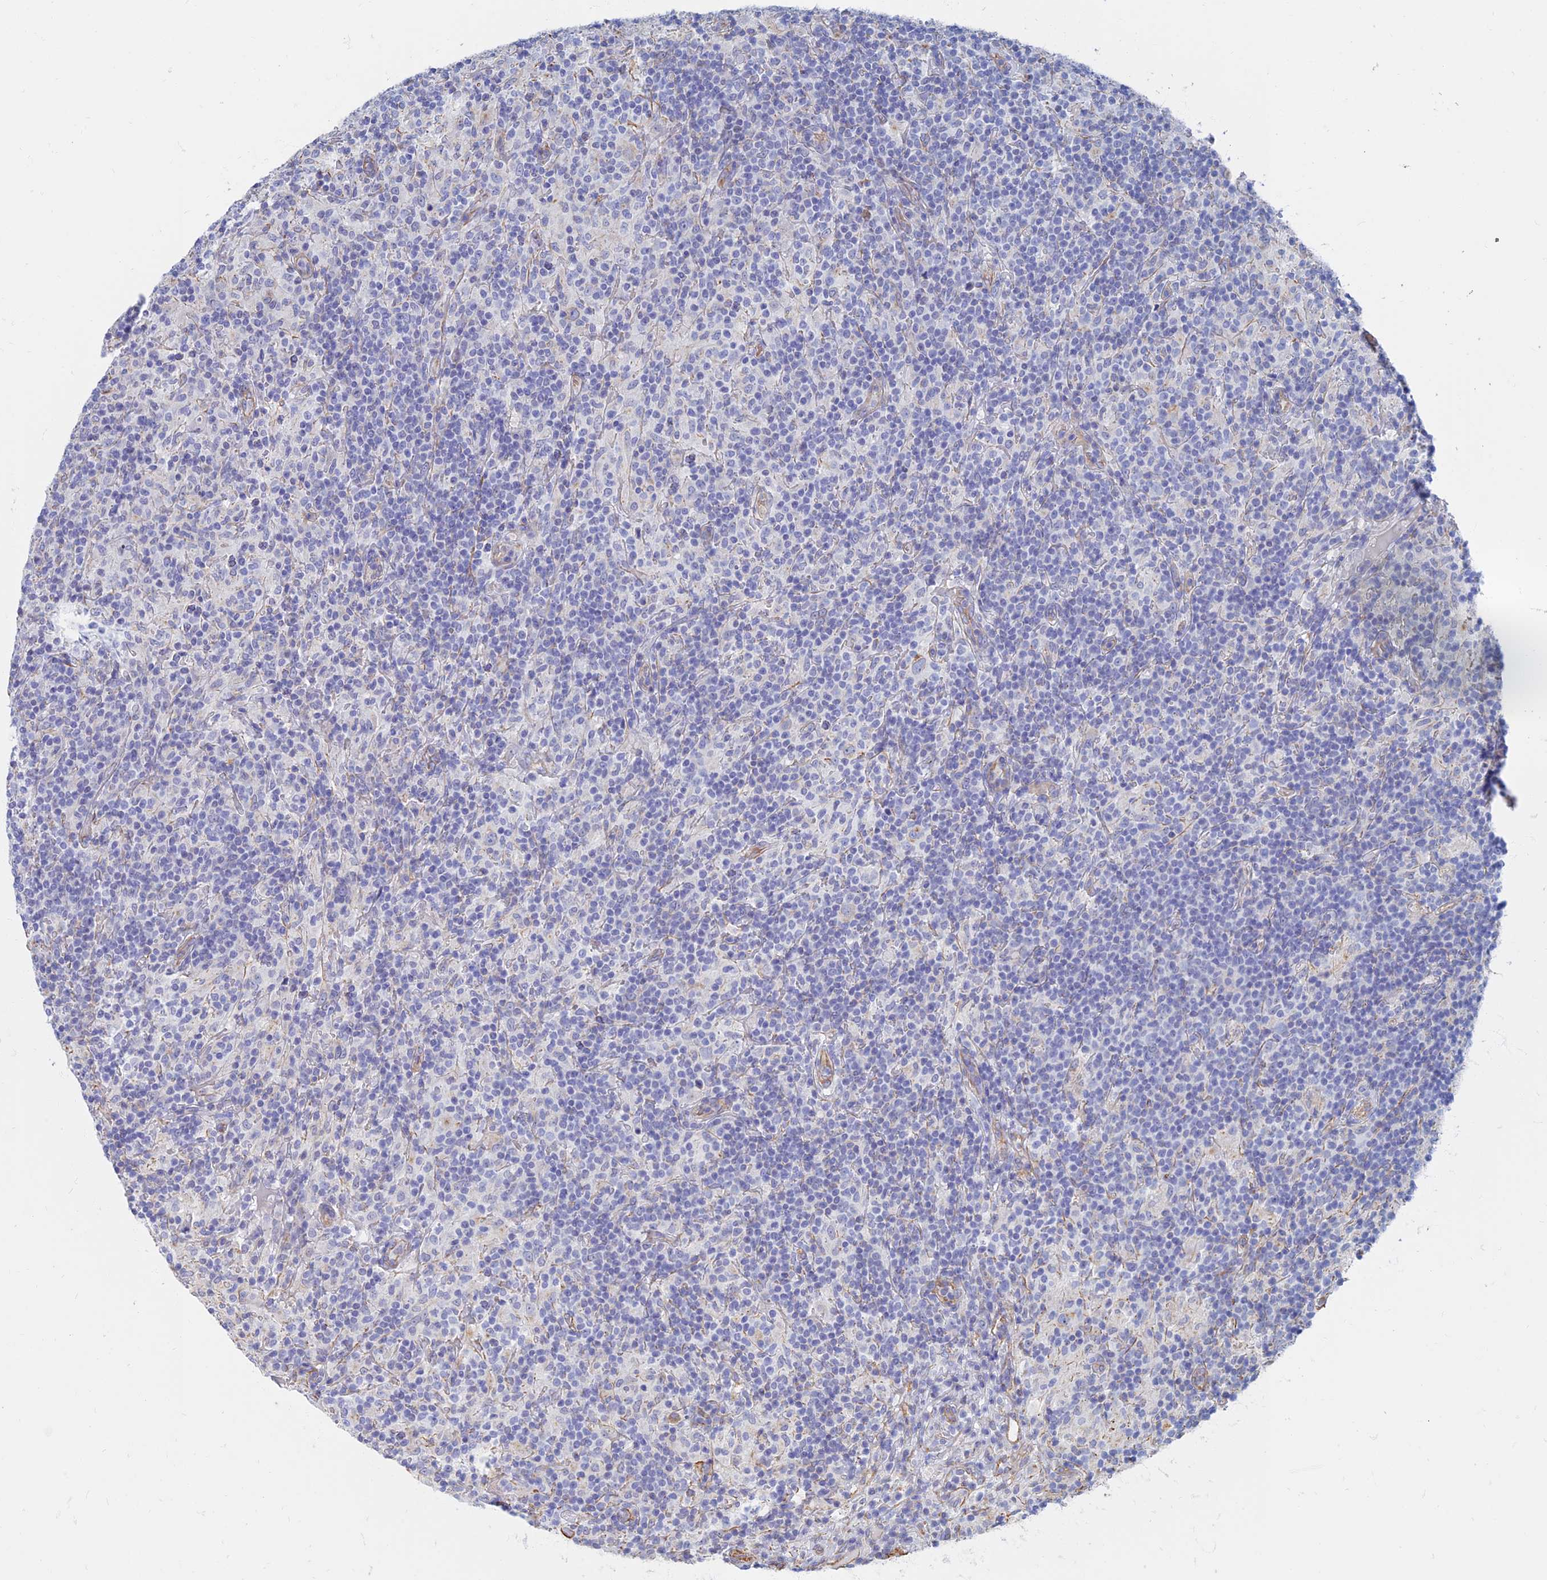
{"staining": {"intensity": "weak", "quantity": "<25%", "location": "cytoplasmic/membranous"}, "tissue": "lymphoma", "cell_type": "Tumor cells", "image_type": "cancer", "snomed": [{"axis": "morphology", "description": "Hodgkin's disease, NOS"}, {"axis": "topography", "description": "Lymph node"}], "caption": "Immunohistochemical staining of human Hodgkin's disease reveals no significant staining in tumor cells.", "gene": "RMC1", "patient": {"sex": "male", "age": 70}}